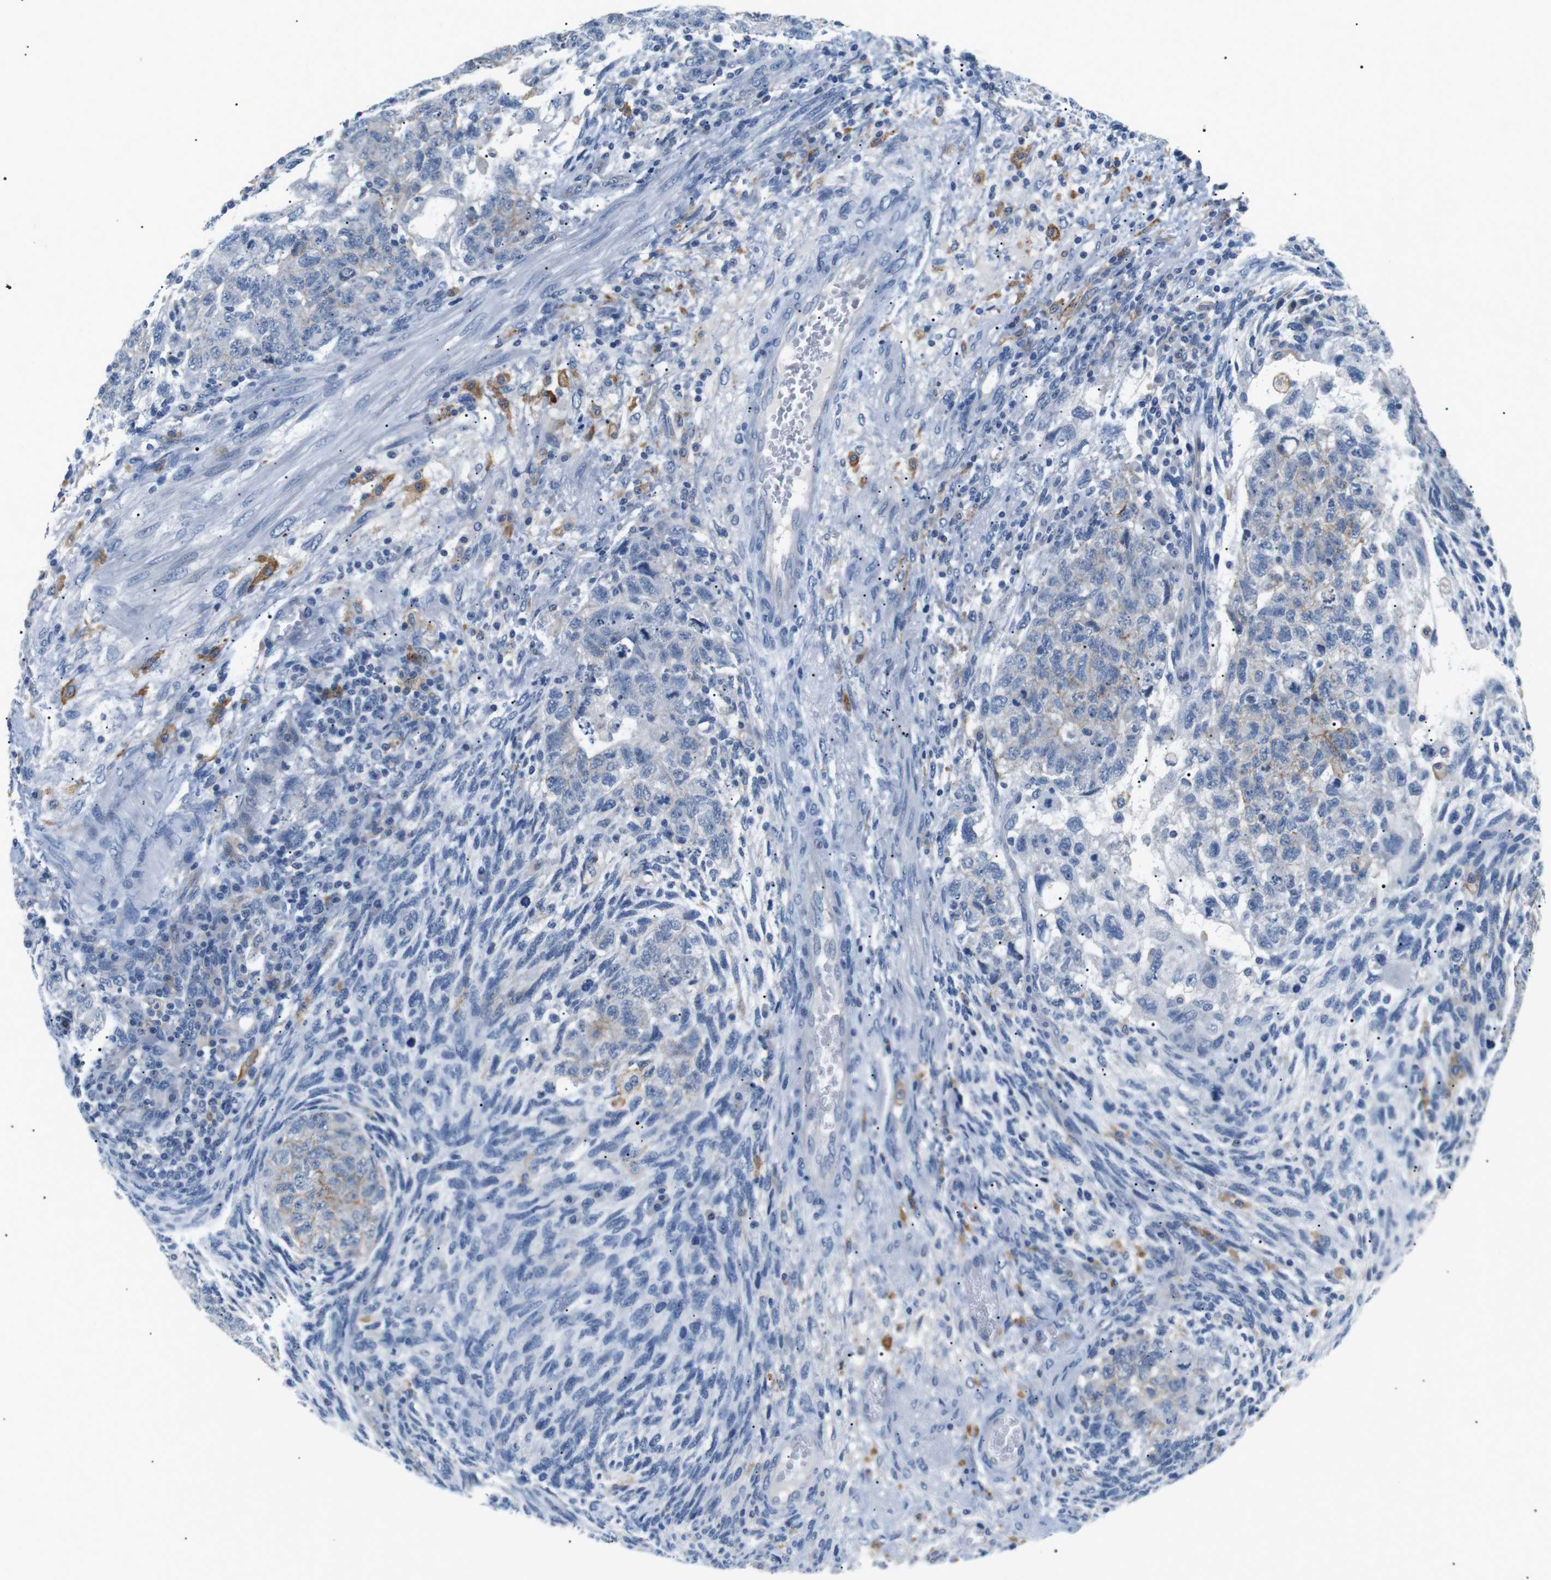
{"staining": {"intensity": "weak", "quantity": "<25%", "location": "cytoplasmic/membranous"}, "tissue": "testis cancer", "cell_type": "Tumor cells", "image_type": "cancer", "snomed": [{"axis": "morphology", "description": "Normal tissue, NOS"}, {"axis": "morphology", "description": "Carcinoma, Embryonal, NOS"}, {"axis": "topography", "description": "Testis"}], "caption": "Immunohistochemistry (IHC) photomicrograph of neoplastic tissue: human testis embryonal carcinoma stained with DAB demonstrates no significant protein positivity in tumor cells. (DAB (3,3'-diaminobenzidine) immunohistochemistry (IHC), high magnification).", "gene": "FCGRT", "patient": {"sex": "male", "age": 36}}